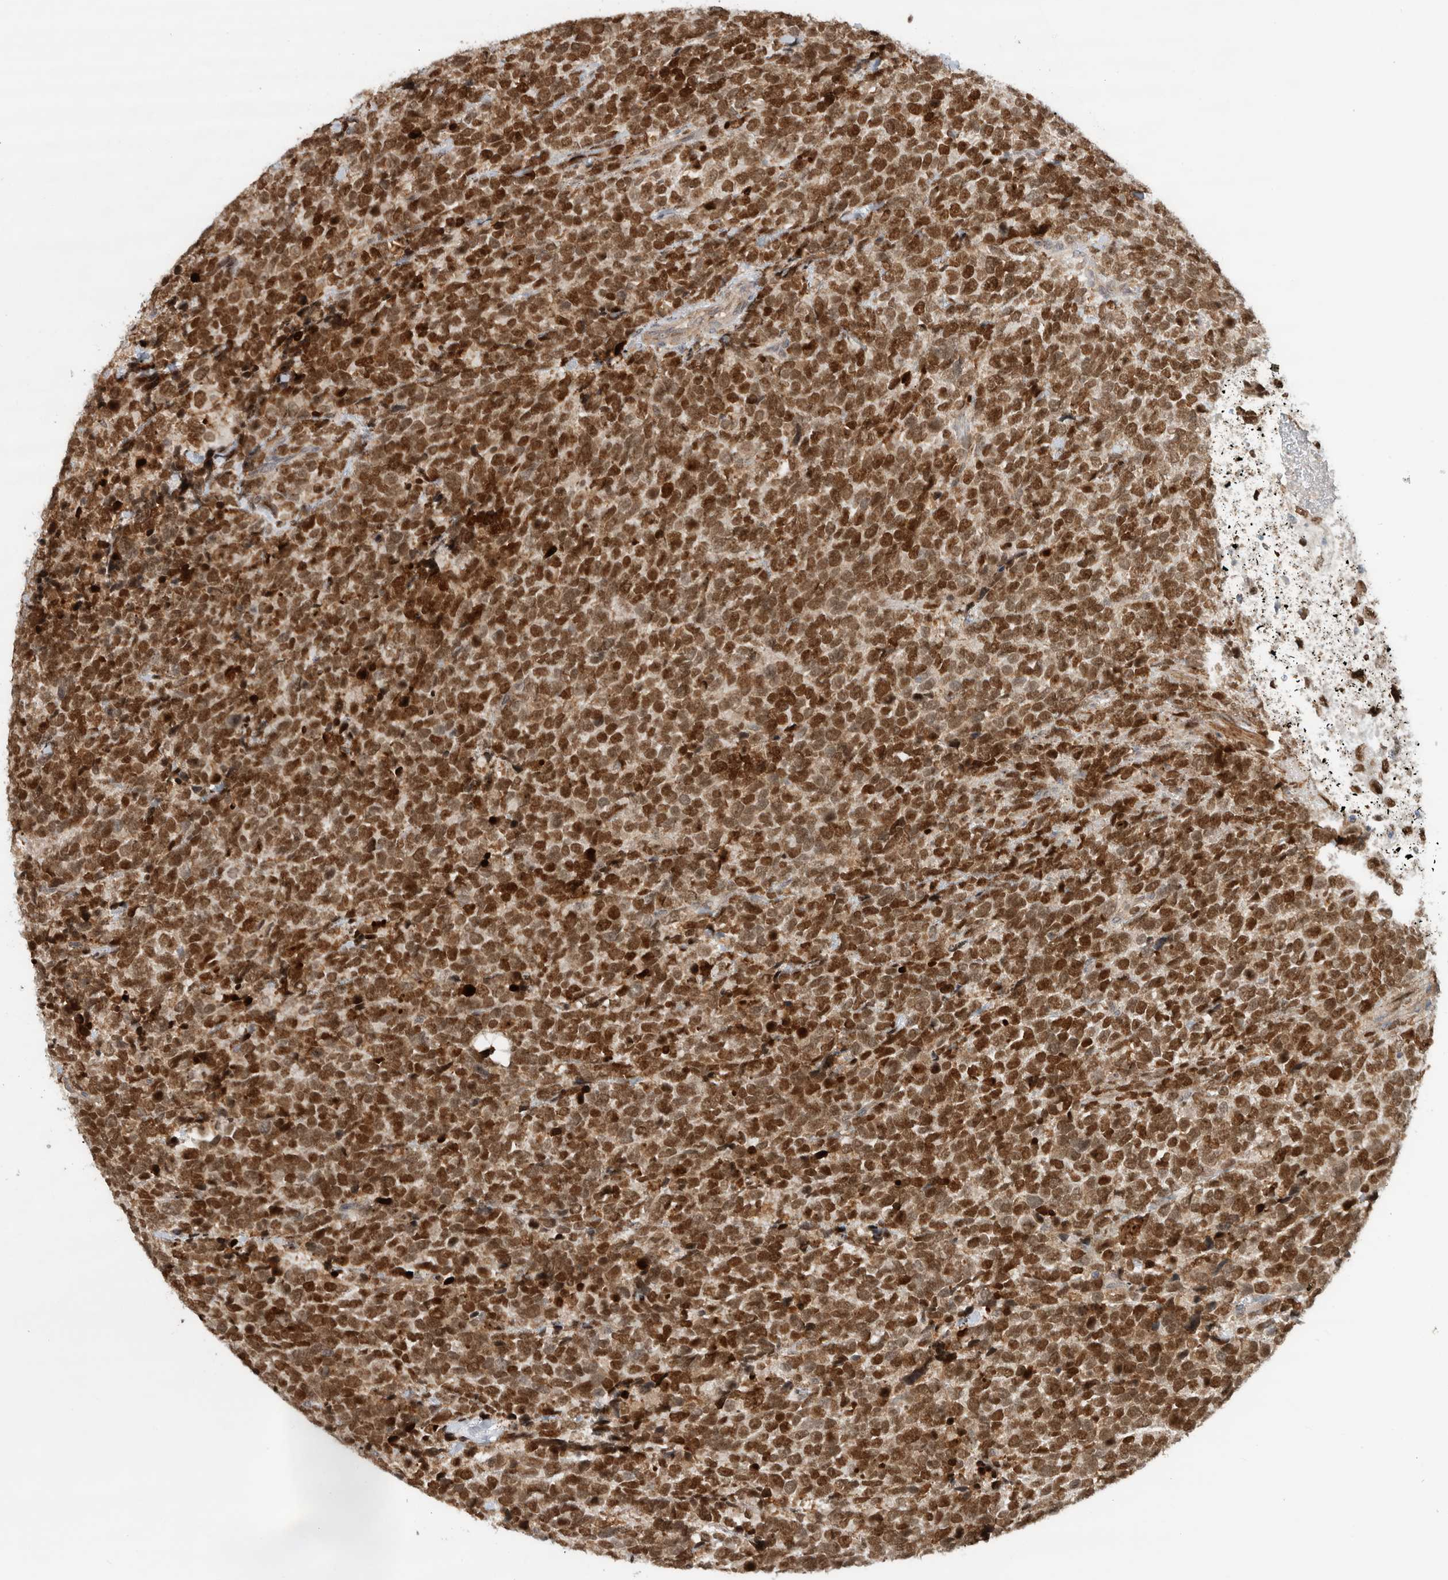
{"staining": {"intensity": "strong", "quantity": ">75%", "location": "cytoplasmic/membranous,nuclear"}, "tissue": "urothelial cancer", "cell_type": "Tumor cells", "image_type": "cancer", "snomed": [{"axis": "morphology", "description": "Urothelial carcinoma, High grade"}, {"axis": "topography", "description": "Urinary bladder"}], "caption": "Urothelial cancer tissue exhibits strong cytoplasmic/membranous and nuclear expression in about >75% of tumor cells, visualized by immunohistochemistry.", "gene": "INSRR", "patient": {"sex": "female", "age": 82}}